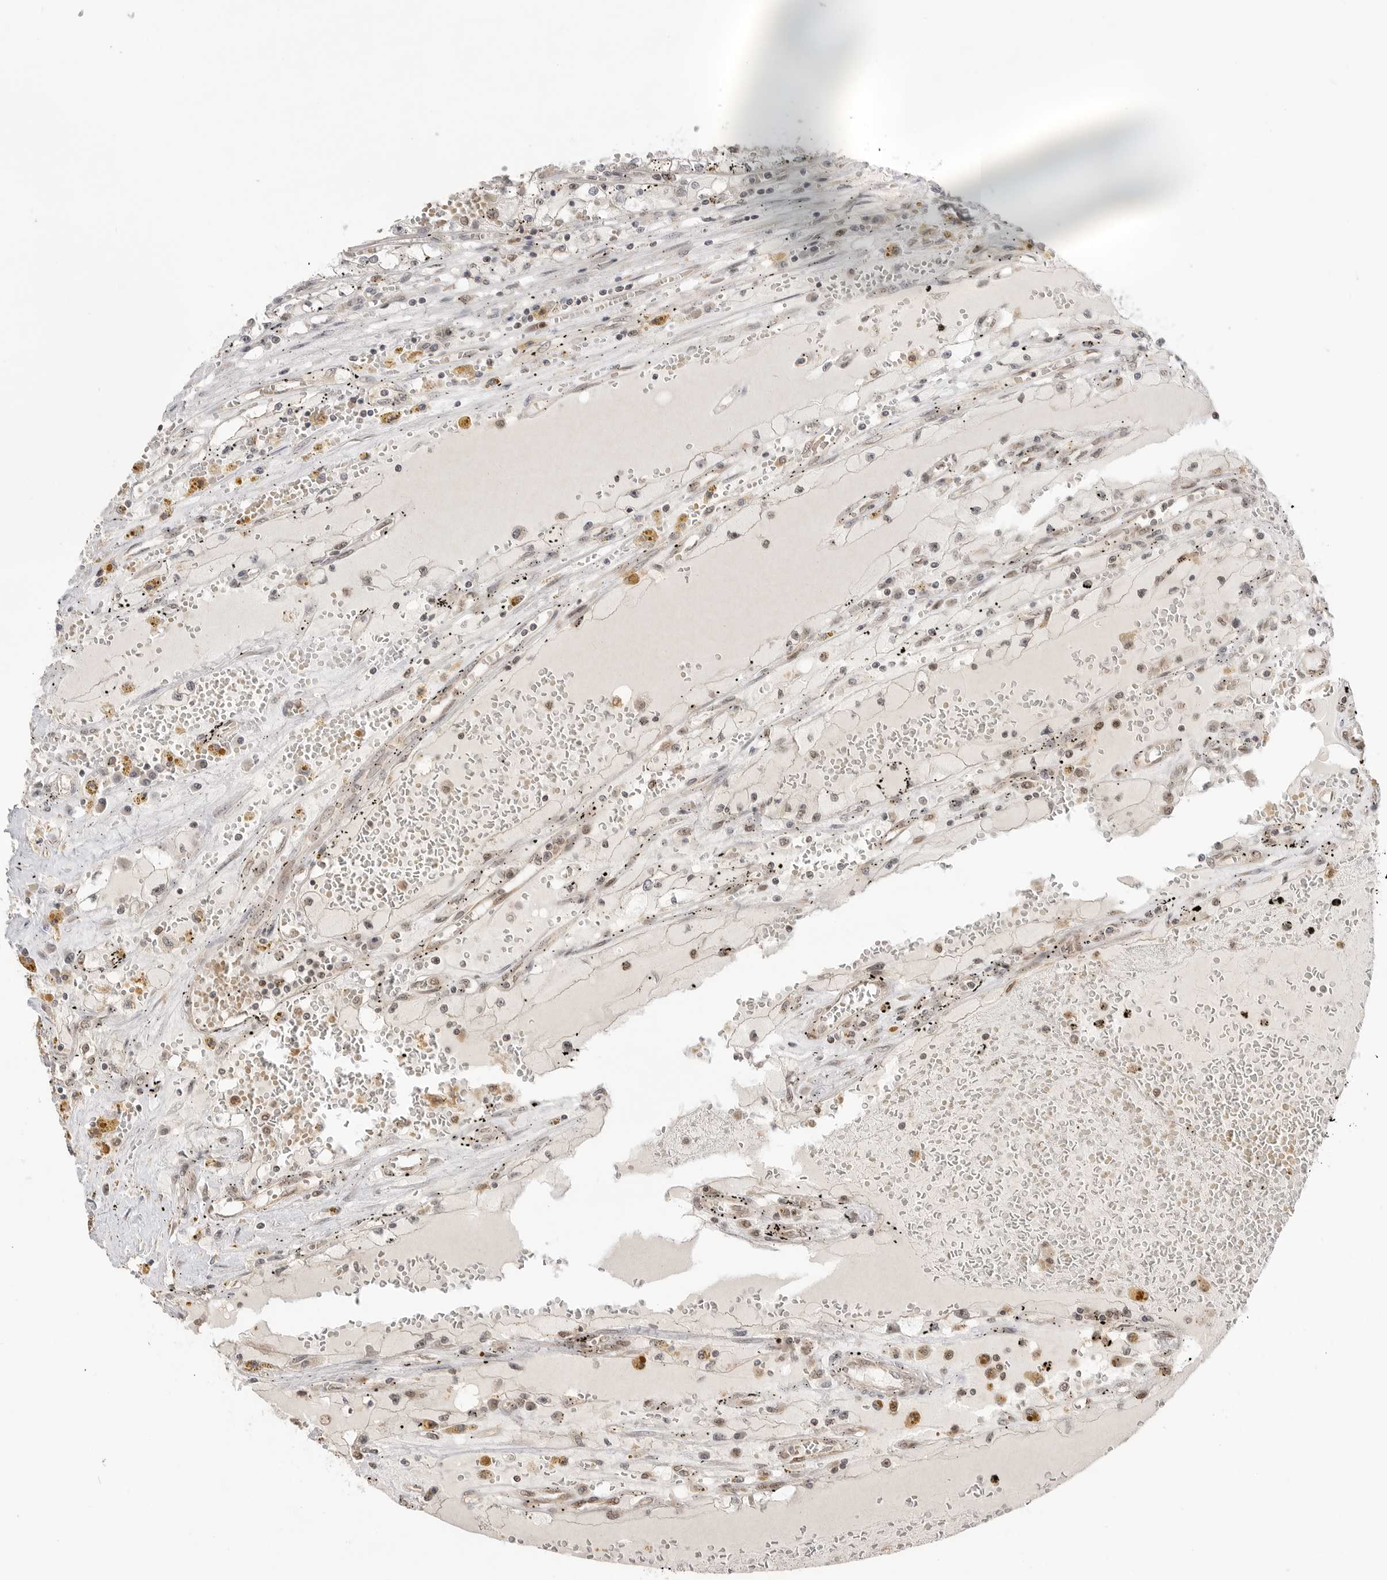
{"staining": {"intensity": "negative", "quantity": "none", "location": "none"}, "tissue": "renal cancer", "cell_type": "Tumor cells", "image_type": "cancer", "snomed": [{"axis": "morphology", "description": "Adenocarcinoma, NOS"}, {"axis": "topography", "description": "Kidney"}], "caption": "Immunohistochemistry (IHC) of human renal adenocarcinoma shows no staining in tumor cells.", "gene": "ALKAL1", "patient": {"sex": "male", "age": 56}}